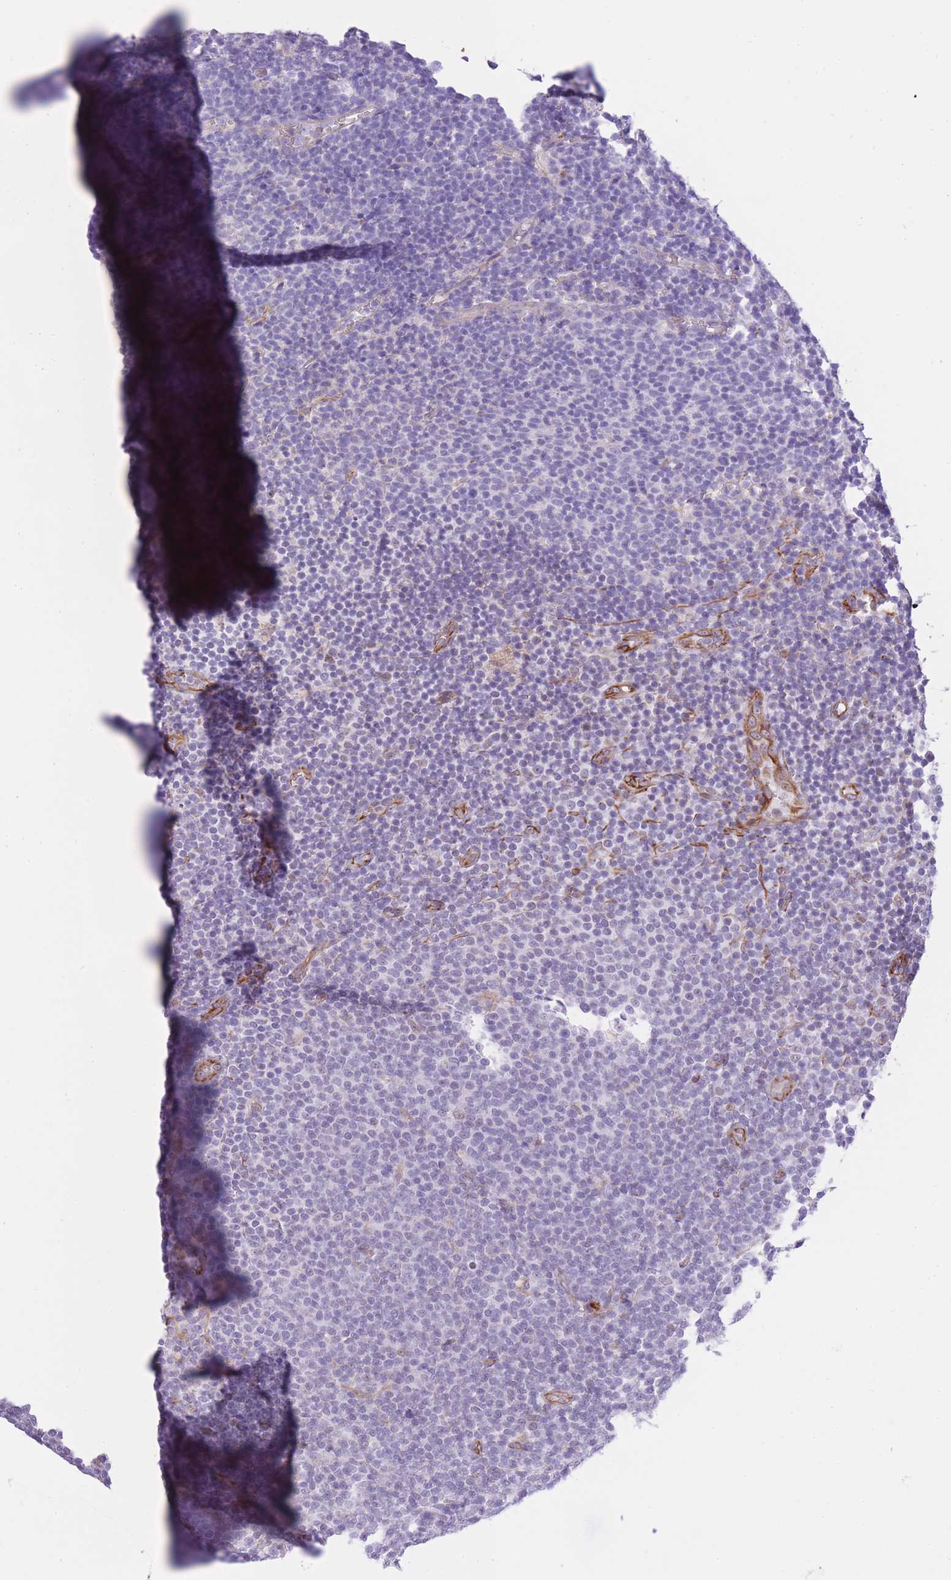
{"staining": {"intensity": "negative", "quantity": "none", "location": "none"}, "tissue": "lymphoma", "cell_type": "Tumor cells", "image_type": "cancer", "snomed": [{"axis": "morphology", "description": "Malignant lymphoma, non-Hodgkin's type, Low grade"}, {"axis": "topography", "description": "Lymph node"}], "caption": "There is no significant expression in tumor cells of lymphoma. (Stains: DAB IHC with hematoxylin counter stain, Microscopy: brightfield microscopy at high magnification).", "gene": "MEIOSIN", "patient": {"sex": "male", "age": 66}}